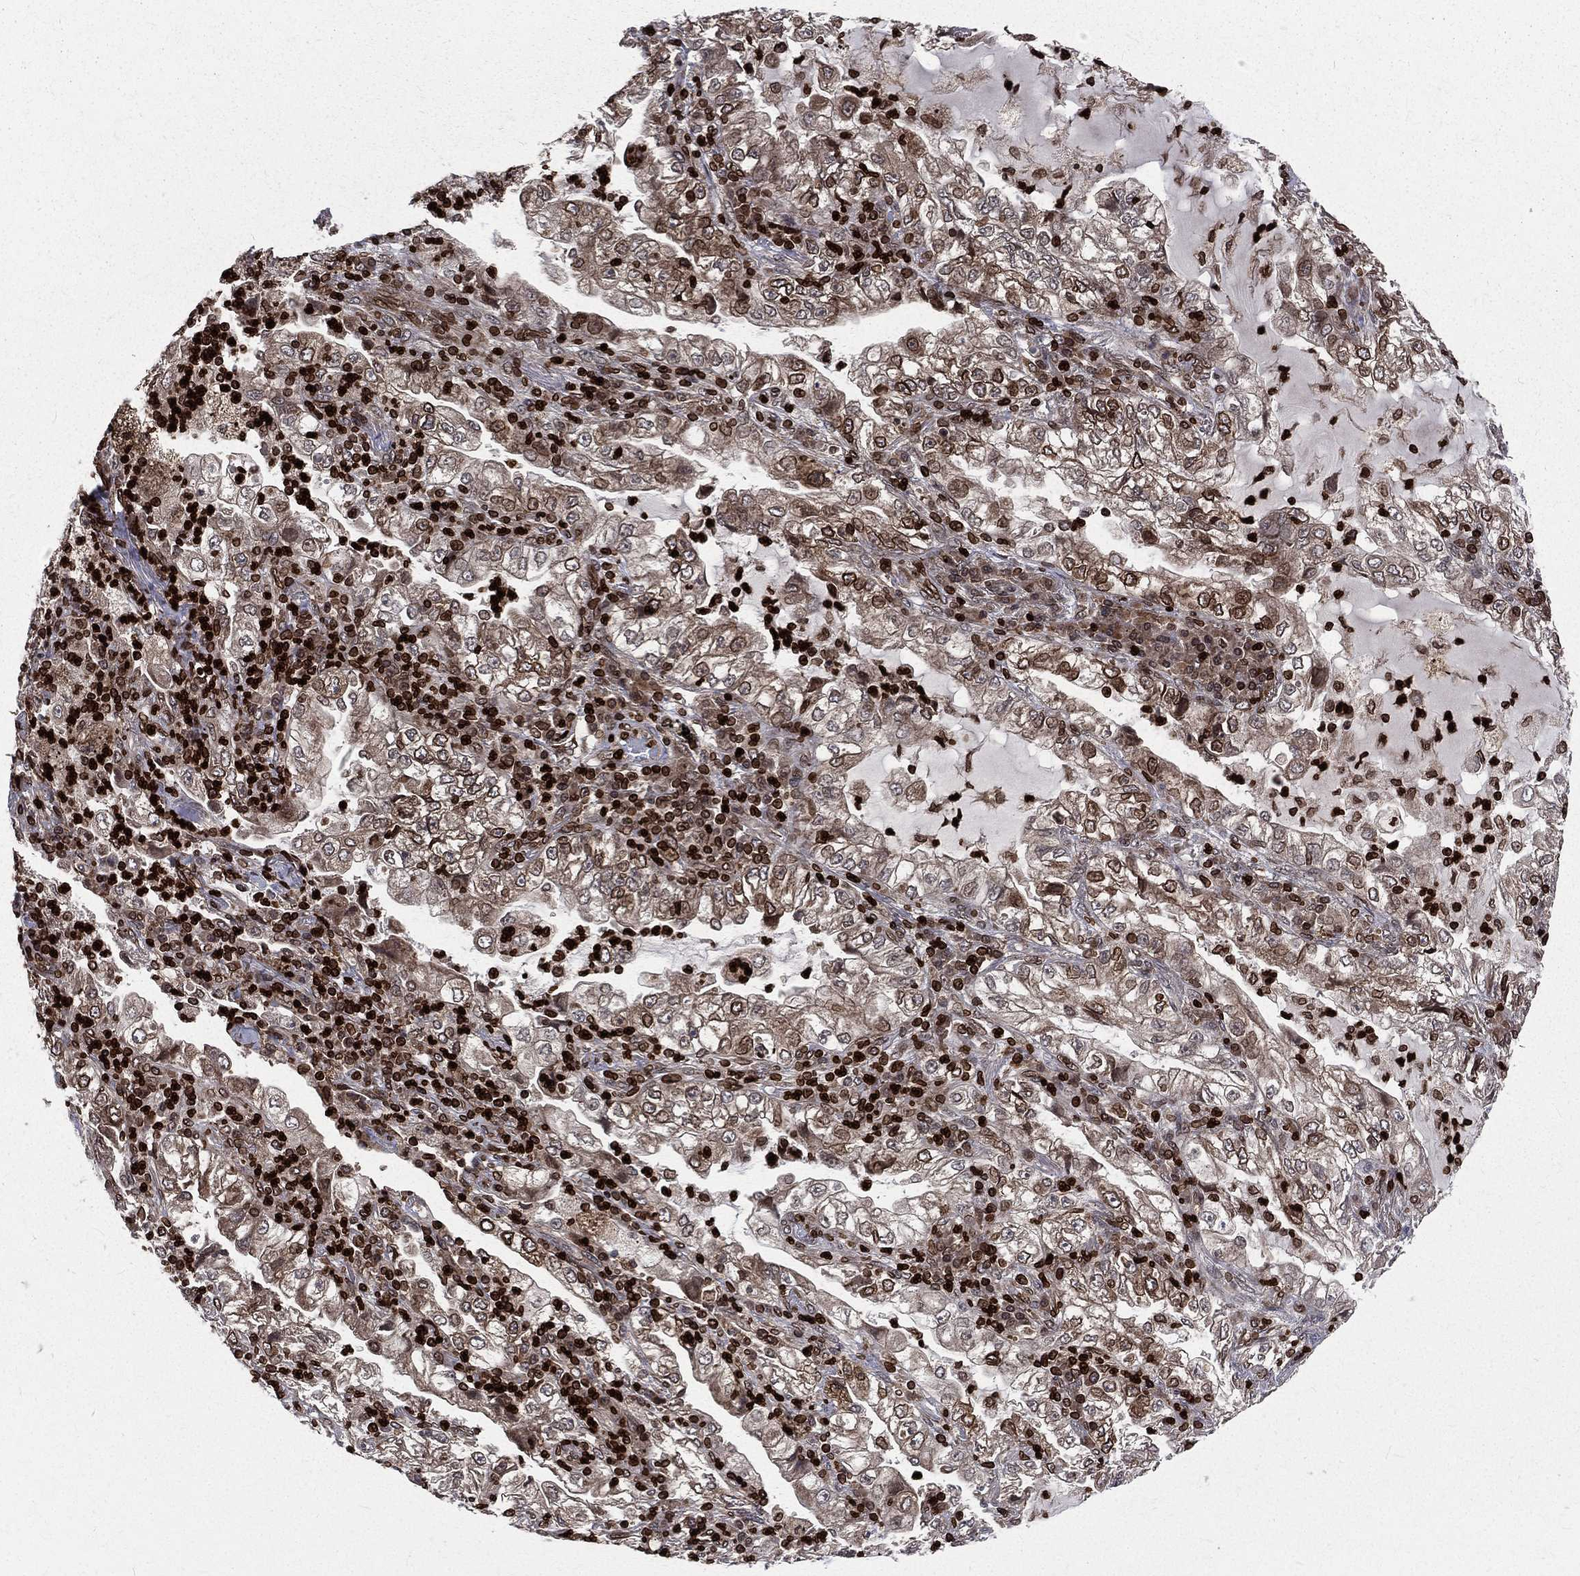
{"staining": {"intensity": "strong", "quantity": "25%-75%", "location": "cytoplasmic/membranous,nuclear"}, "tissue": "lung cancer", "cell_type": "Tumor cells", "image_type": "cancer", "snomed": [{"axis": "morphology", "description": "Adenocarcinoma, NOS"}, {"axis": "topography", "description": "Lung"}], "caption": "IHC image of lung cancer stained for a protein (brown), which reveals high levels of strong cytoplasmic/membranous and nuclear staining in approximately 25%-75% of tumor cells.", "gene": "LBR", "patient": {"sex": "female", "age": 73}}